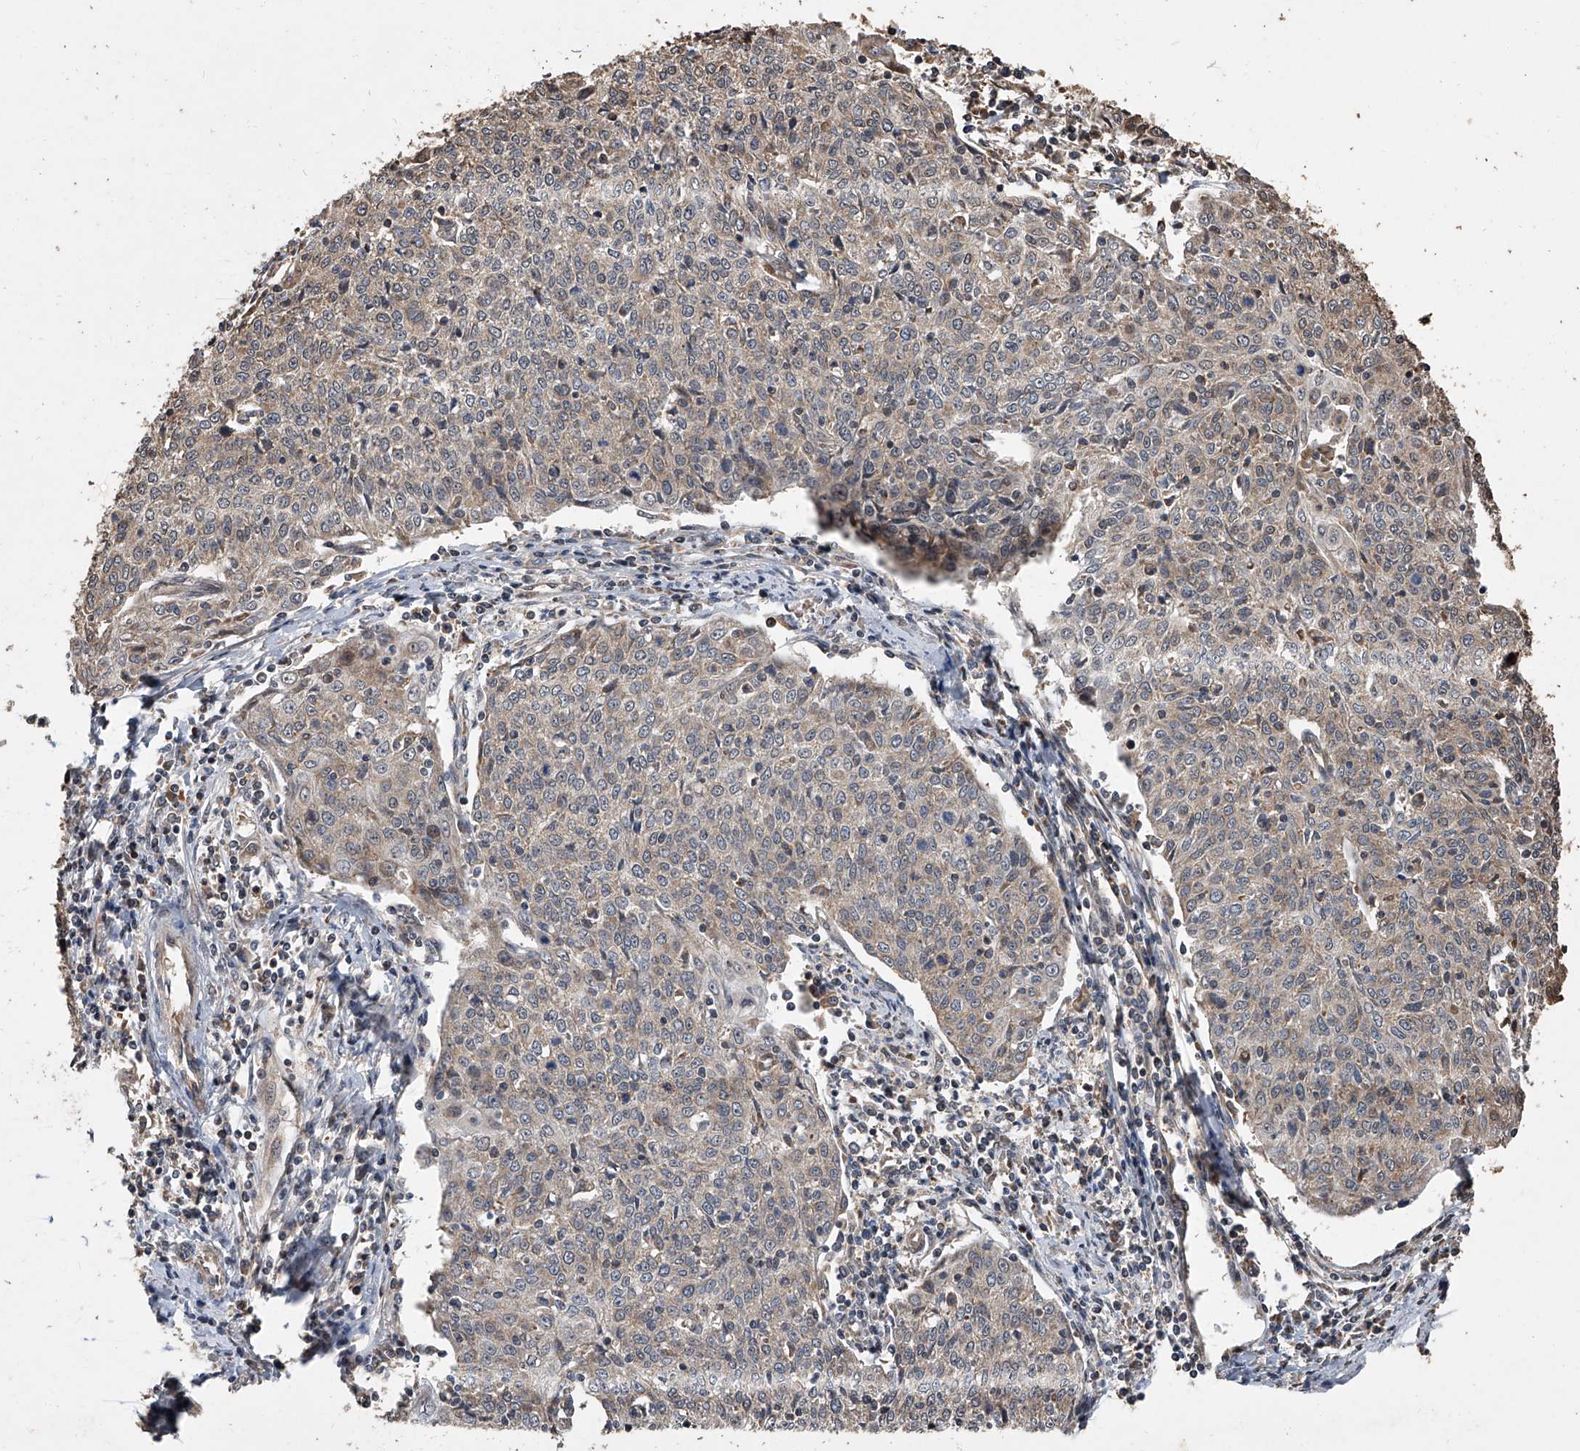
{"staining": {"intensity": "weak", "quantity": ">75%", "location": "cytoplasmic/membranous"}, "tissue": "cervical cancer", "cell_type": "Tumor cells", "image_type": "cancer", "snomed": [{"axis": "morphology", "description": "Squamous cell carcinoma, NOS"}, {"axis": "topography", "description": "Cervix"}], "caption": "Protein staining of cervical squamous cell carcinoma tissue shows weak cytoplasmic/membranous staining in about >75% of tumor cells.", "gene": "LTV1", "patient": {"sex": "female", "age": 48}}